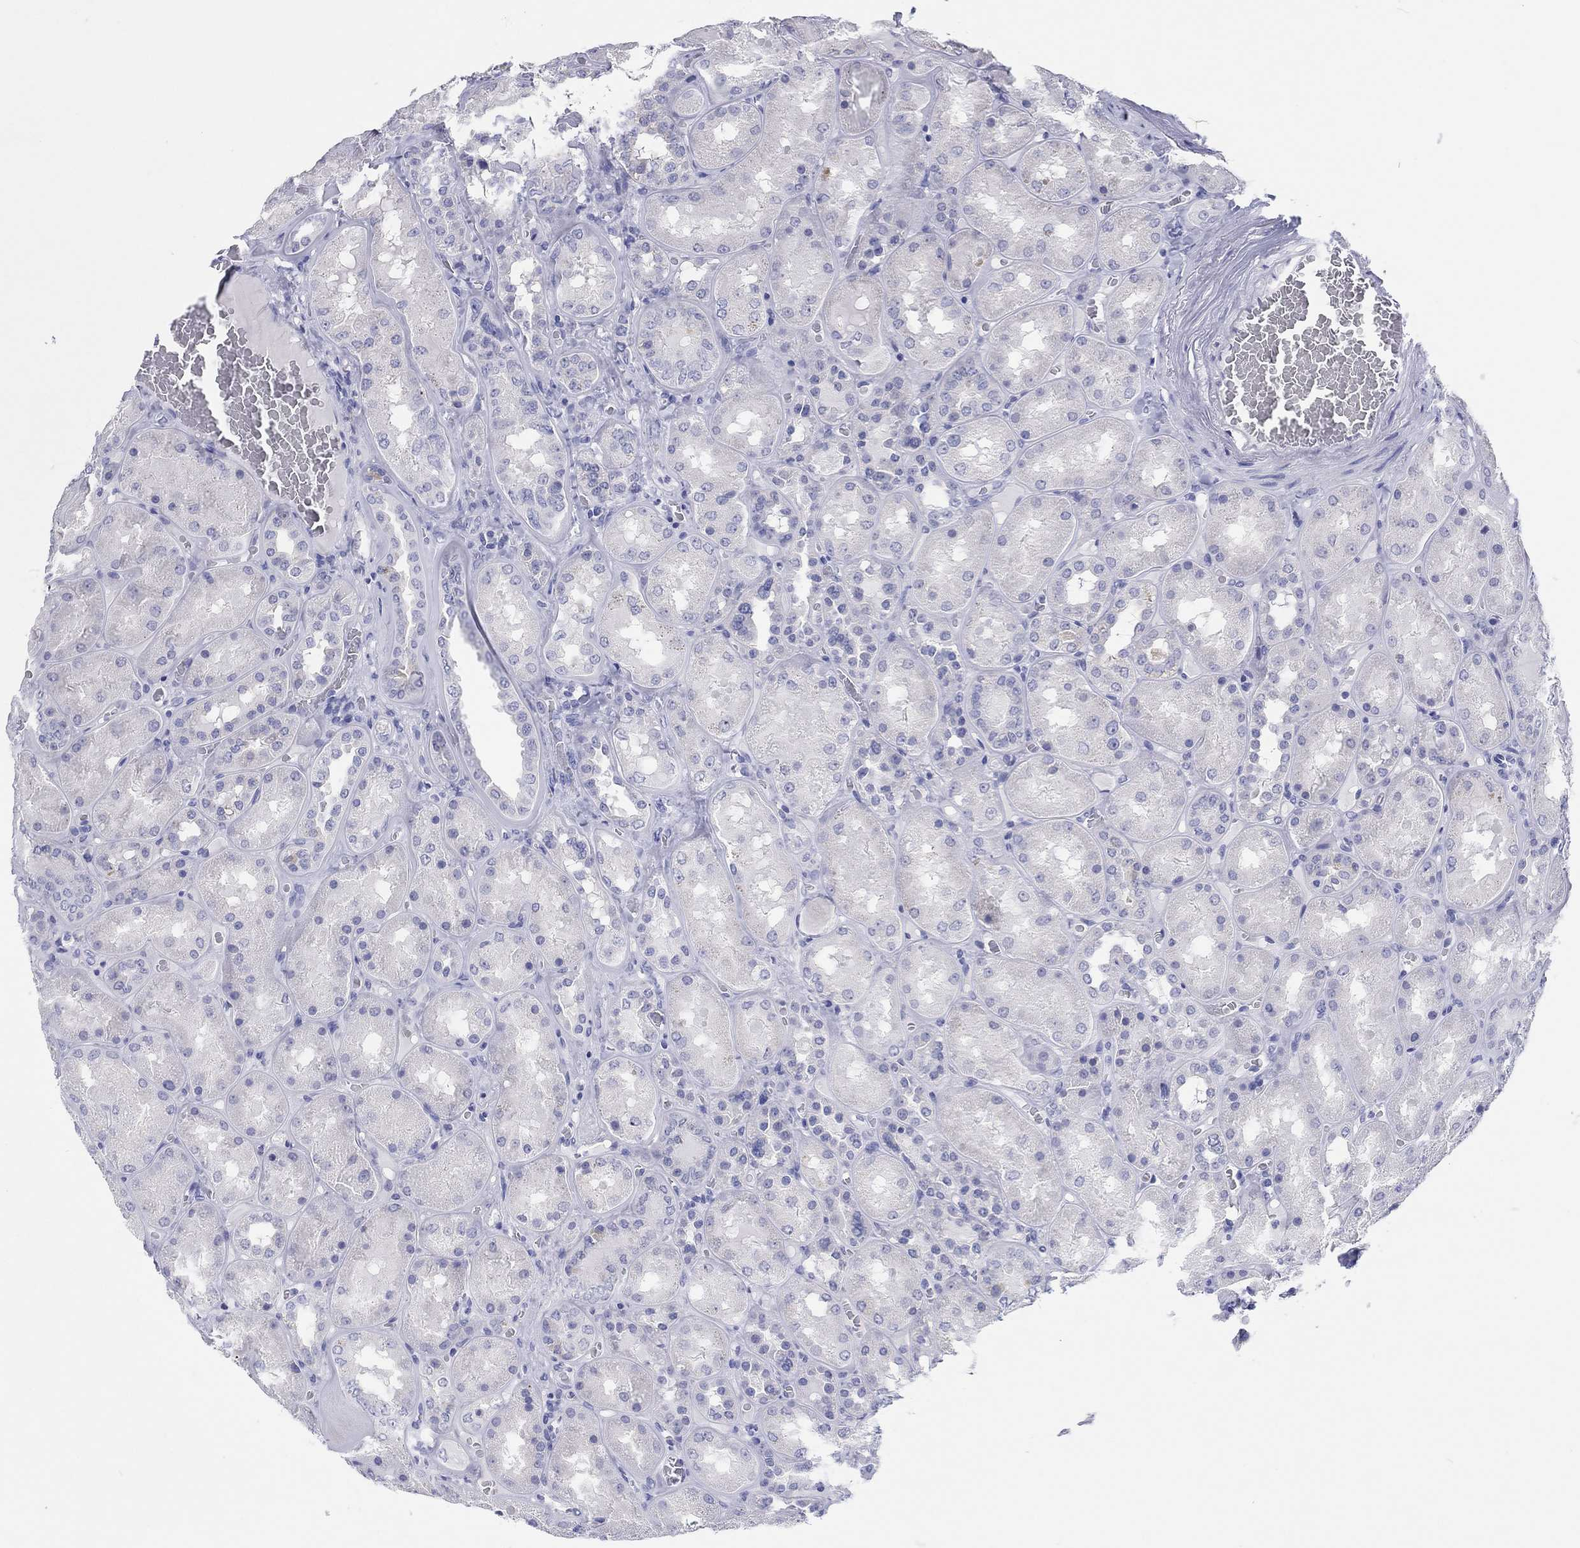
{"staining": {"intensity": "negative", "quantity": "none", "location": "none"}, "tissue": "kidney", "cell_type": "Cells in glomeruli", "image_type": "normal", "snomed": [{"axis": "morphology", "description": "Normal tissue, NOS"}, {"axis": "topography", "description": "Kidney"}], "caption": "Immunohistochemistry (IHC) micrograph of unremarkable kidney: kidney stained with DAB demonstrates no significant protein expression in cells in glomeruli.", "gene": "ERICH3", "patient": {"sex": "male", "age": 73}}